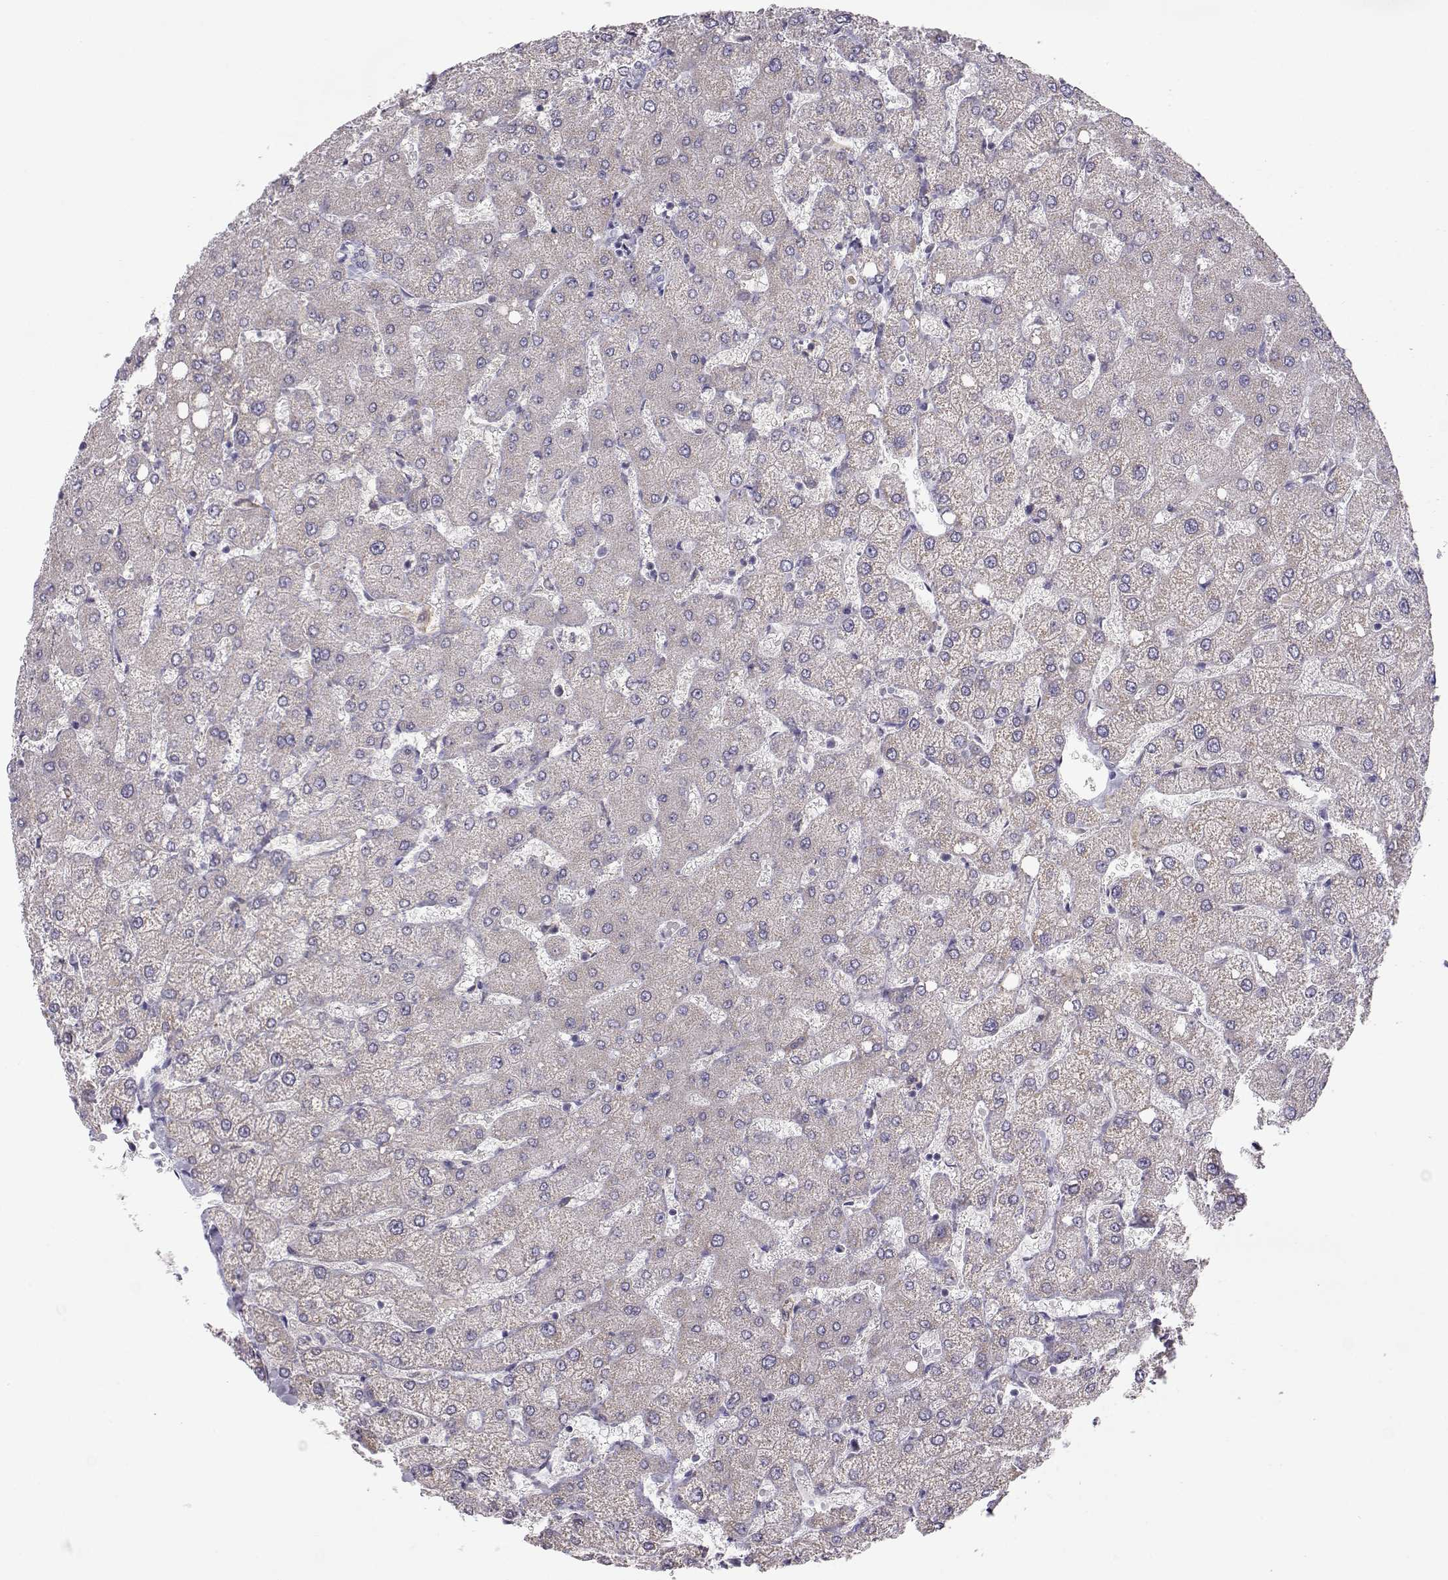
{"staining": {"intensity": "negative", "quantity": "none", "location": "none"}, "tissue": "liver", "cell_type": "Cholangiocytes", "image_type": "normal", "snomed": [{"axis": "morphology", "description": "Normal tissue, NOS"}, {"axis": "topography", "description": "Liver"}], "caption": "Cholangiocytes show no significant positivity in benign liver.", "gene": "NPVF", "patient": {"sex": "female", "age": 54}}